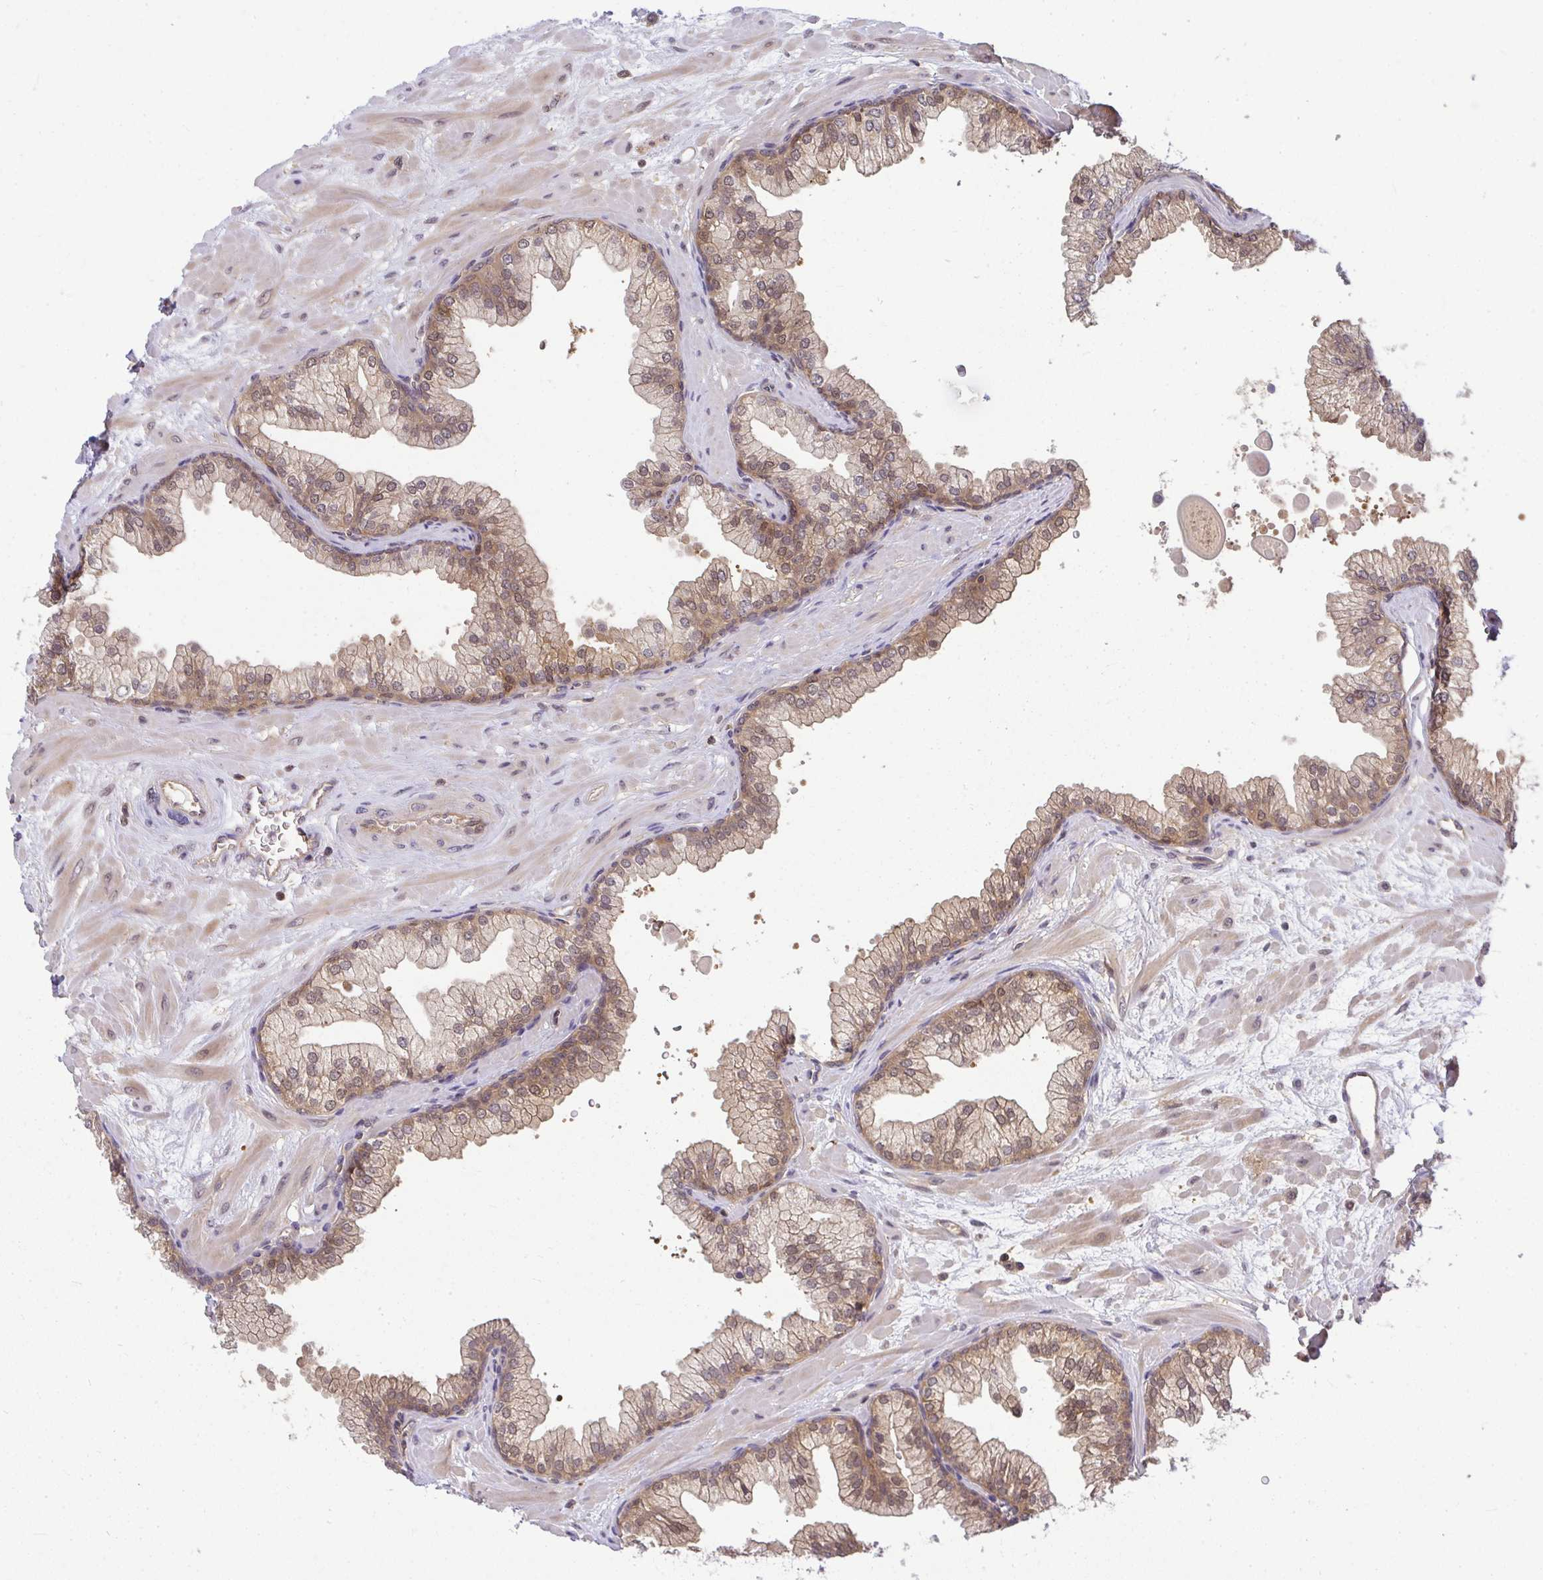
{"staining": {"intensity": "moderate", "quantity": ">75%", "location": "cytoplasmic/membranous"}, "tissue": "prostate", "cell_type": "Glandular cells", "image_type": "normal", "snomed": [{"axis": "morphology", "description": "Normal tissue, NOS"}, {"axis": "topography", "description": "Prostate"}, {"axis": "topography", "description": "Peripheral nerve tissue"}], "caption": "Brown immunohistochemical staining in unremarkable human prostate displays moderate cytoplasmic/membranous expression in approximately >75% of glandular cells.", "gene": "HDHD2", "patient": {"sex": "male", "age": 61}}